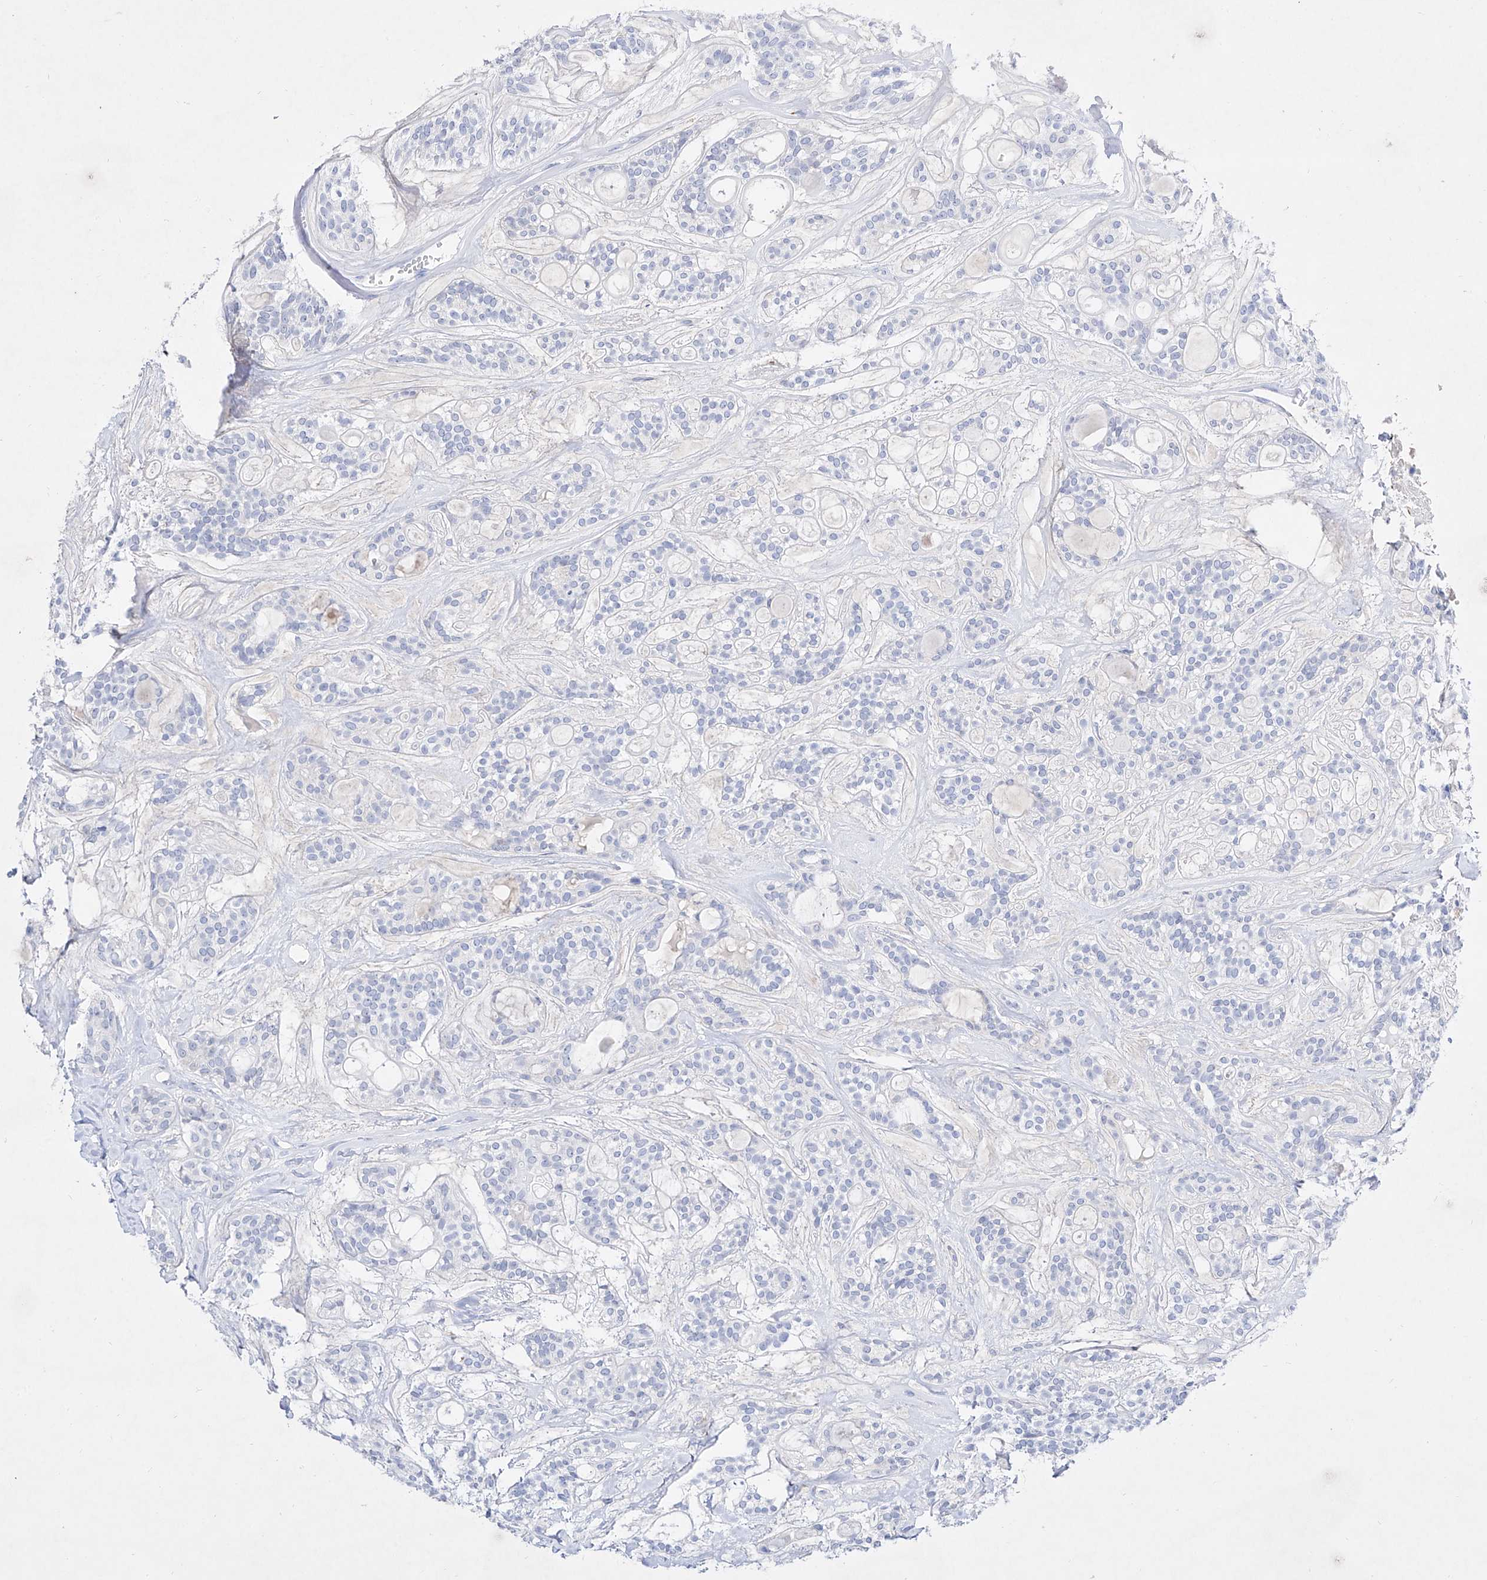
{"staining": {"intensity": "negative", "quantity": "none", "location": "none"}, "tissue": "head and neck cancer", "cell_type": "Tumor cells", "image_type": "cancer", "snomed": [{"axis": "morphology", "description": "Adenocarcinoma, NOS"}, {"axis": "topography", "description": "Head-Neck"}], "caption": "Histopathology image shows no significant protein positivity in tumor cells of adenocarcinoma (head and neck). (DAB immunohistochemistry, high magnification).", "gene": "TM7SF2", "patient": {"sex": "male", "age": 66}}